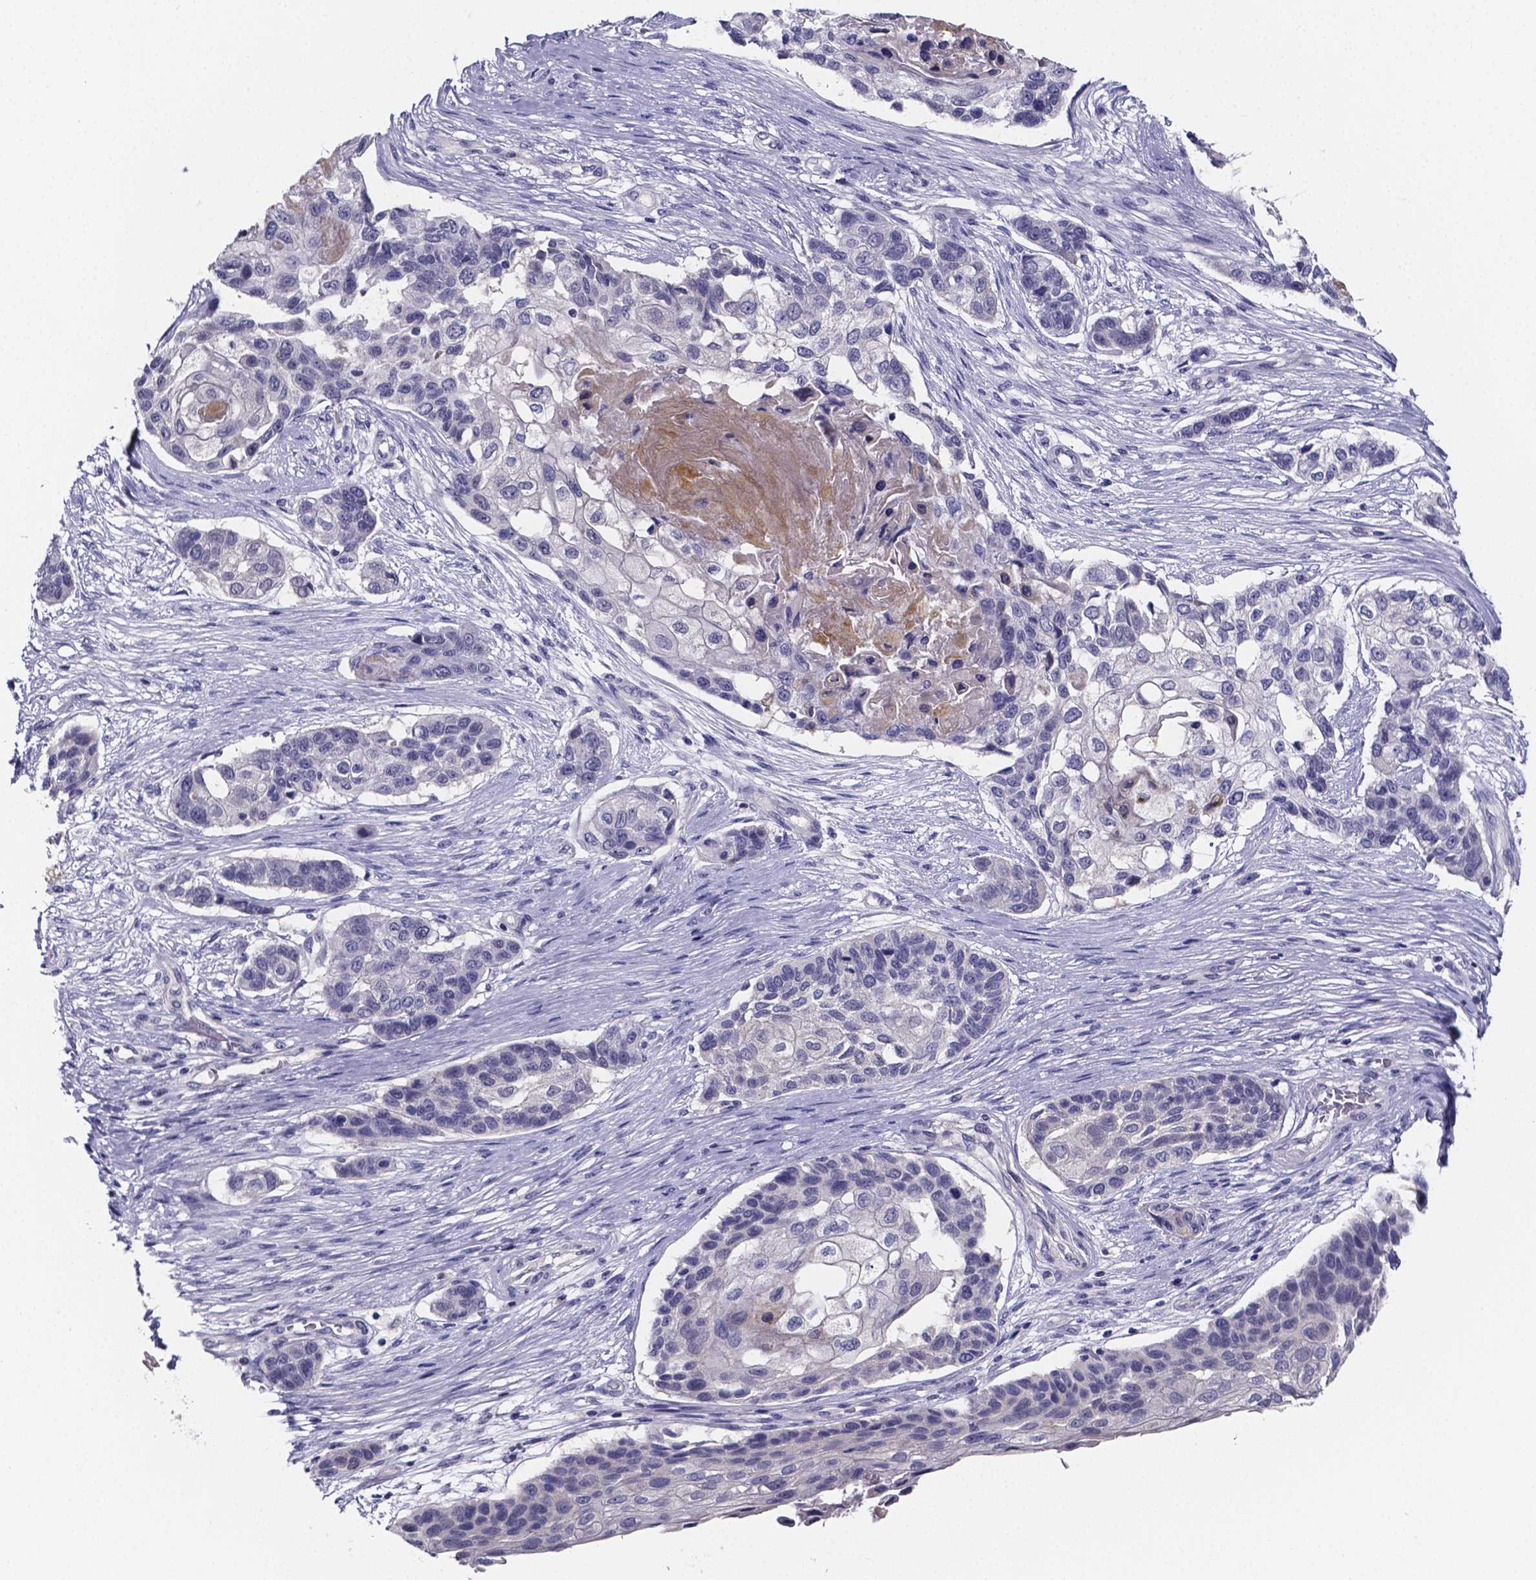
{"staining": {"intensity": "negative", "quantity": "none", "location": "none"}, "tissue": "lung cancer", "cell_type": "Tumor cells", "image_type": "cancer", "snomed": [{"axis": "morphology", "description": "Squamous cell carcinoma, NOS"}, {"axis": "topography", "description": "Lung"}], "caption": "Tumor cells are negative for brown protein staining in lung cancer.", "gene": "IZUMO1", "patient": {"sex": "male", "age": 69}}